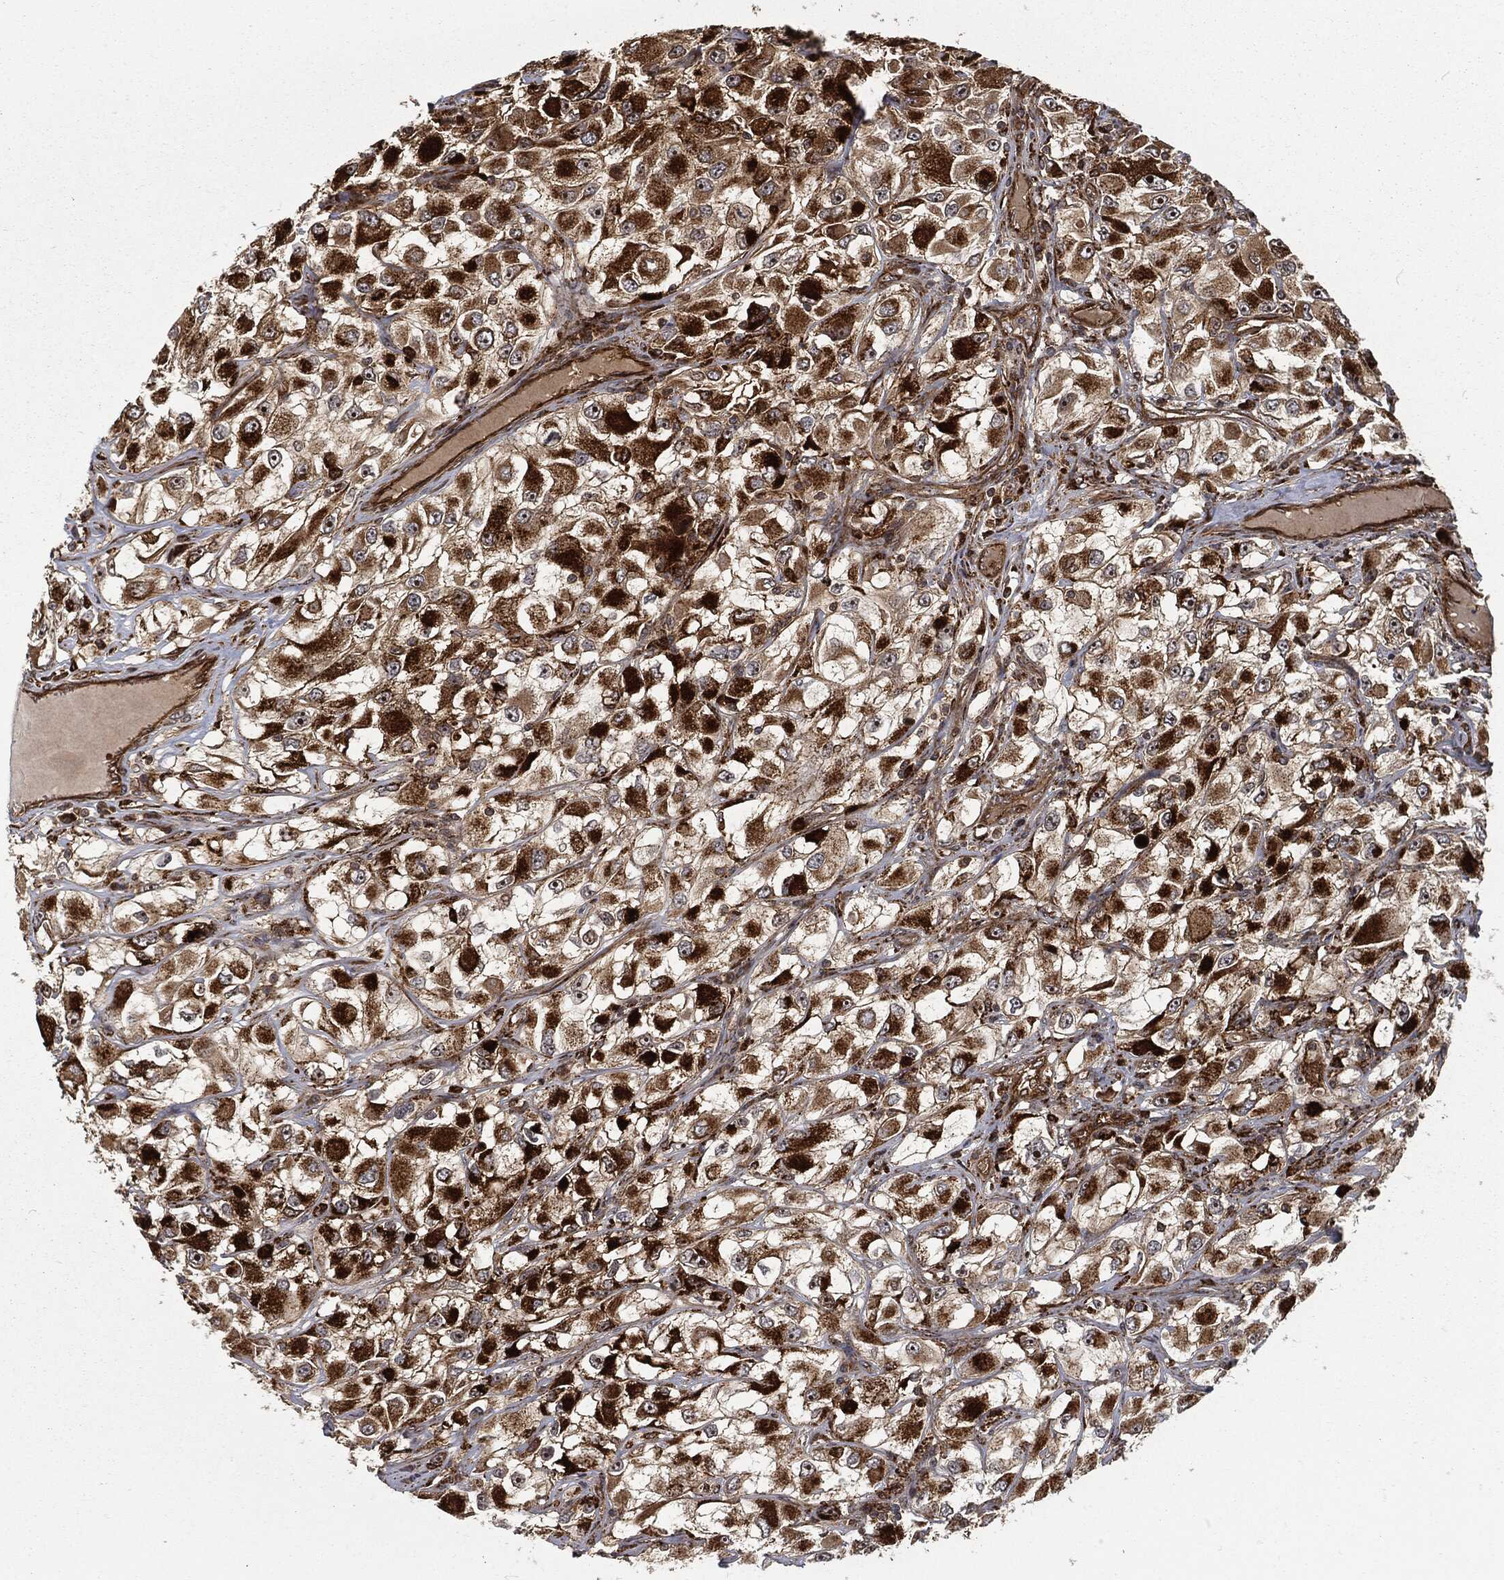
{"staining": {"intensity": "strong", "quantity": ">75%", "location": "cytoplasmic/membranous"}, "tissue": "renal cancer", "cell_type": "Tumor cells", "image_type": "cancer", "snomed": [{"axis": "morphology", "description": "Adenocarcinoma, NOS"}, {"axis": "topography", "description": "Kidney"}], "caption": "Protein staining displays strong cytoplasmic/membranous staining in approximately >75% of tumor cells in adenocarcinoma (renal). Nuclei are stained in blue.", "gene": "RFTN1", "patient": {"sex": "female", "age": 52}}